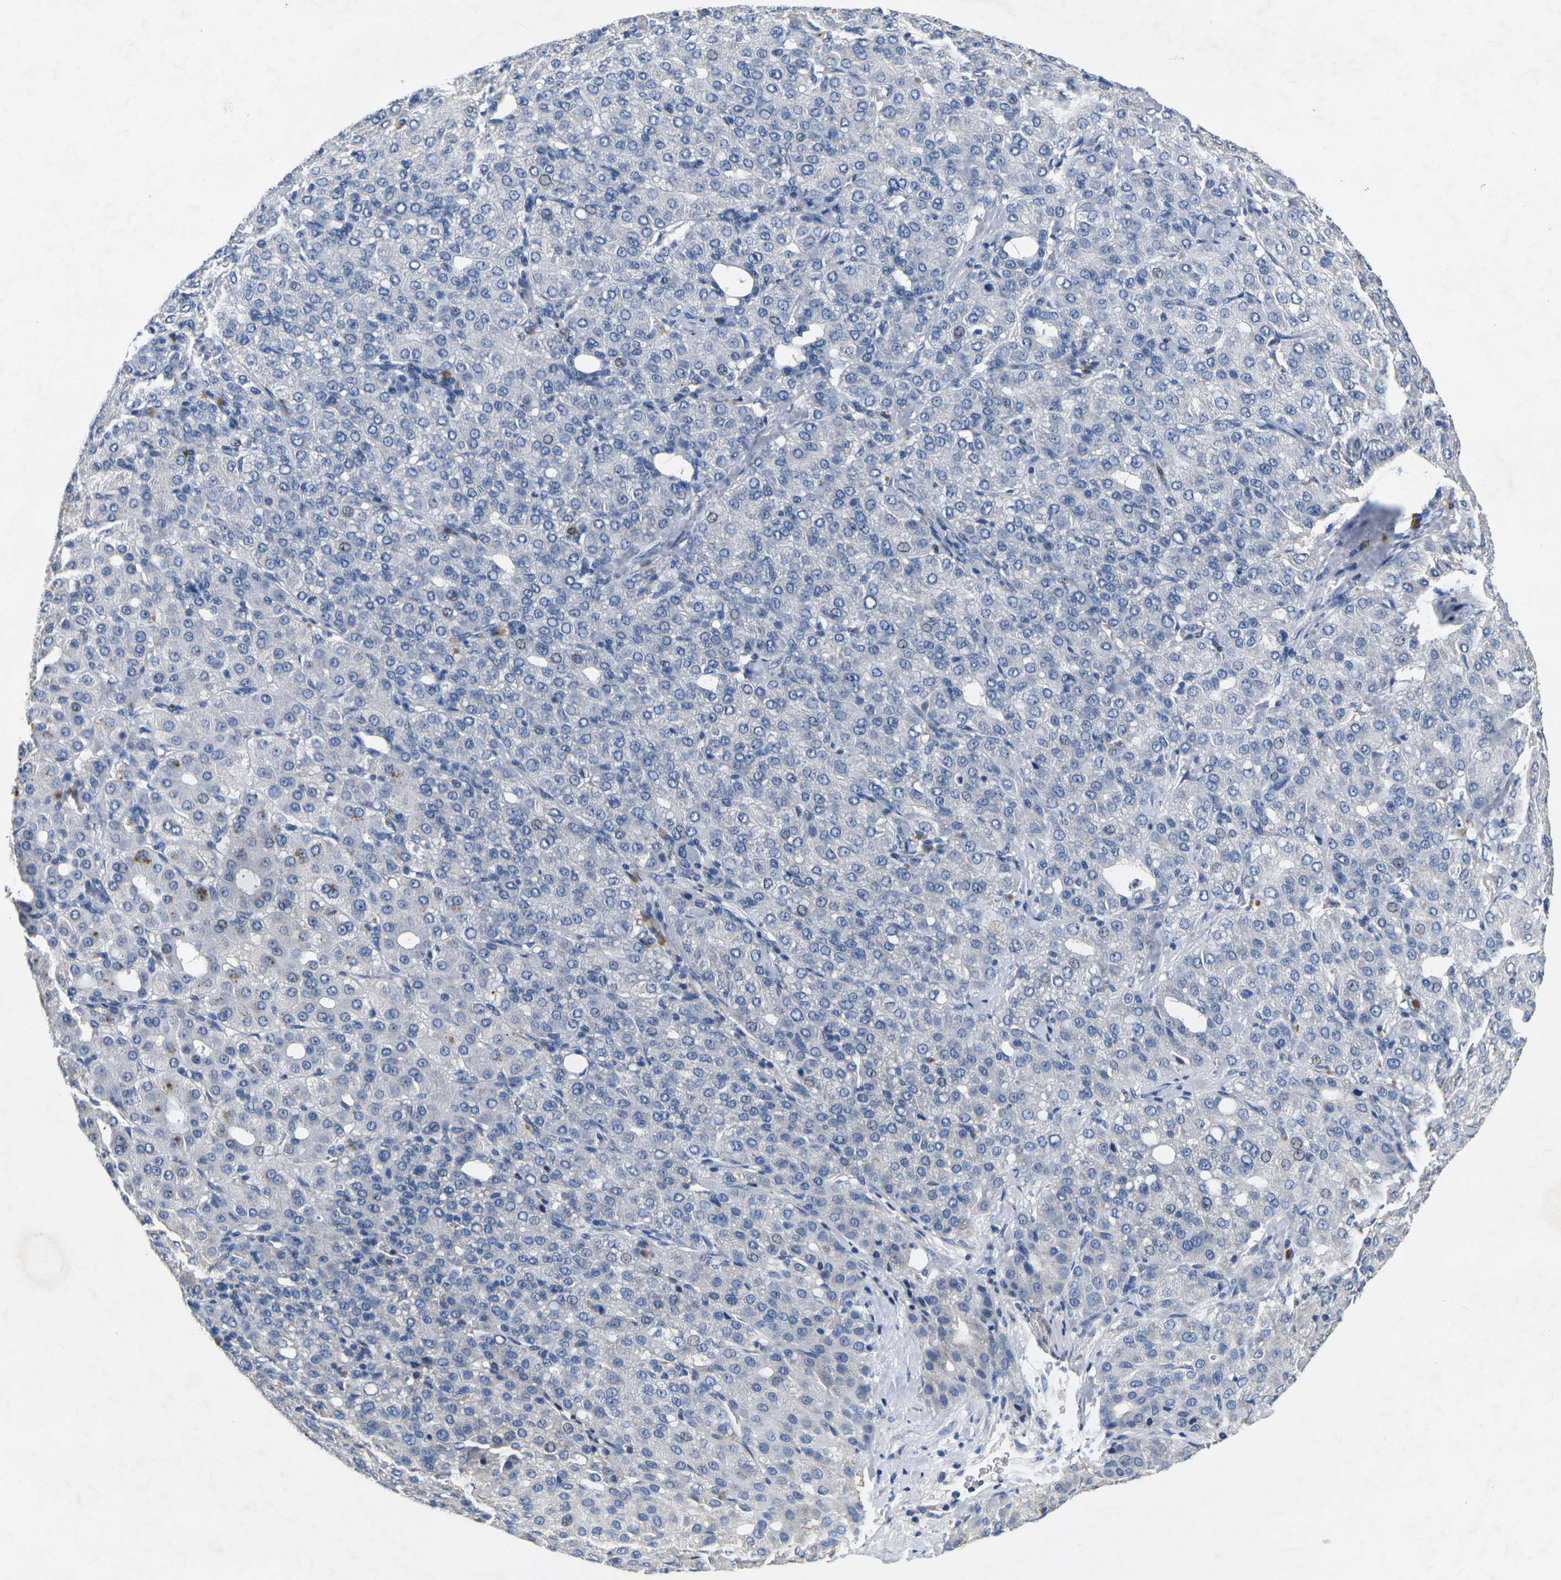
{"staining": {"intensity": "negative", "quantity": "none", "location": "none"}, "tissue": "liver cancer", "cell_type": "Tumor cells", "image_type": "cancer", "snomed": [{"axis": "morphology", "description": "Carcinoma, Hepatocellular, NOS"}, {"axis": "topography", "description": "Liver"}], "caption": "Liver cancer stained for a protein using IHC displays no expression tumor cells.", "gene": "NOCT", "patient": {"sex": "male", "age": 65}}